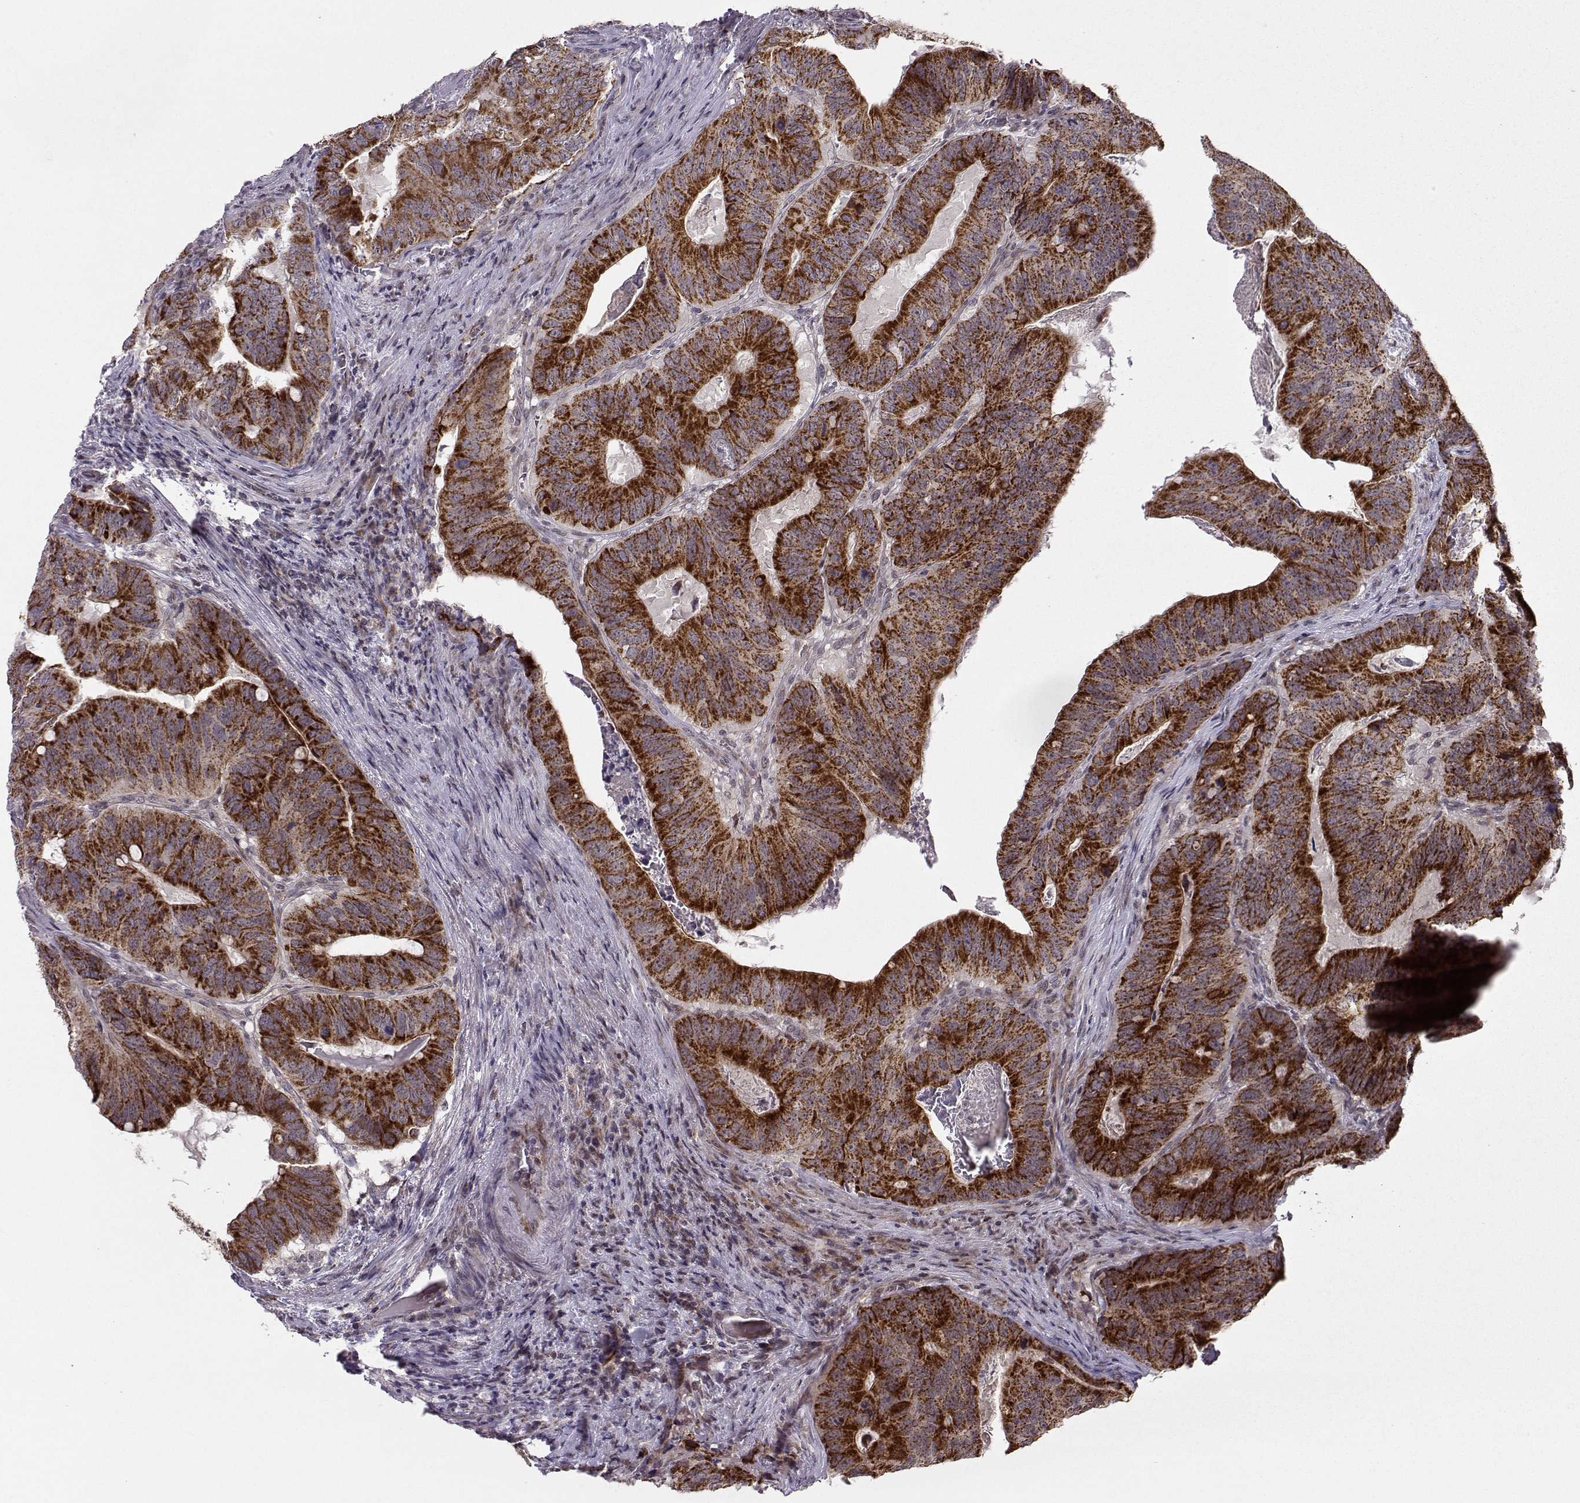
{"staining": {"intensity": "strong", "quantity": ">75%", "location": "cytoplasmic/membranous"}, "tissue": "colorectal cancer", "cell_type": "Tumor cells", "image_type": "cancer", "snomed": [{"axis": "morphology", "description": "Adenocarcinoma, NOS"}, {"axis": "topography", "description": "Colon"}], "caption": "Immunohistochemical staining of colorectal cancer reveals high levels of strong cytoplasmic/membranous expression in approximately >75% of tumor cells.", "gene": "NECAB3", "patient": {"sex": "male", "age": 79}}